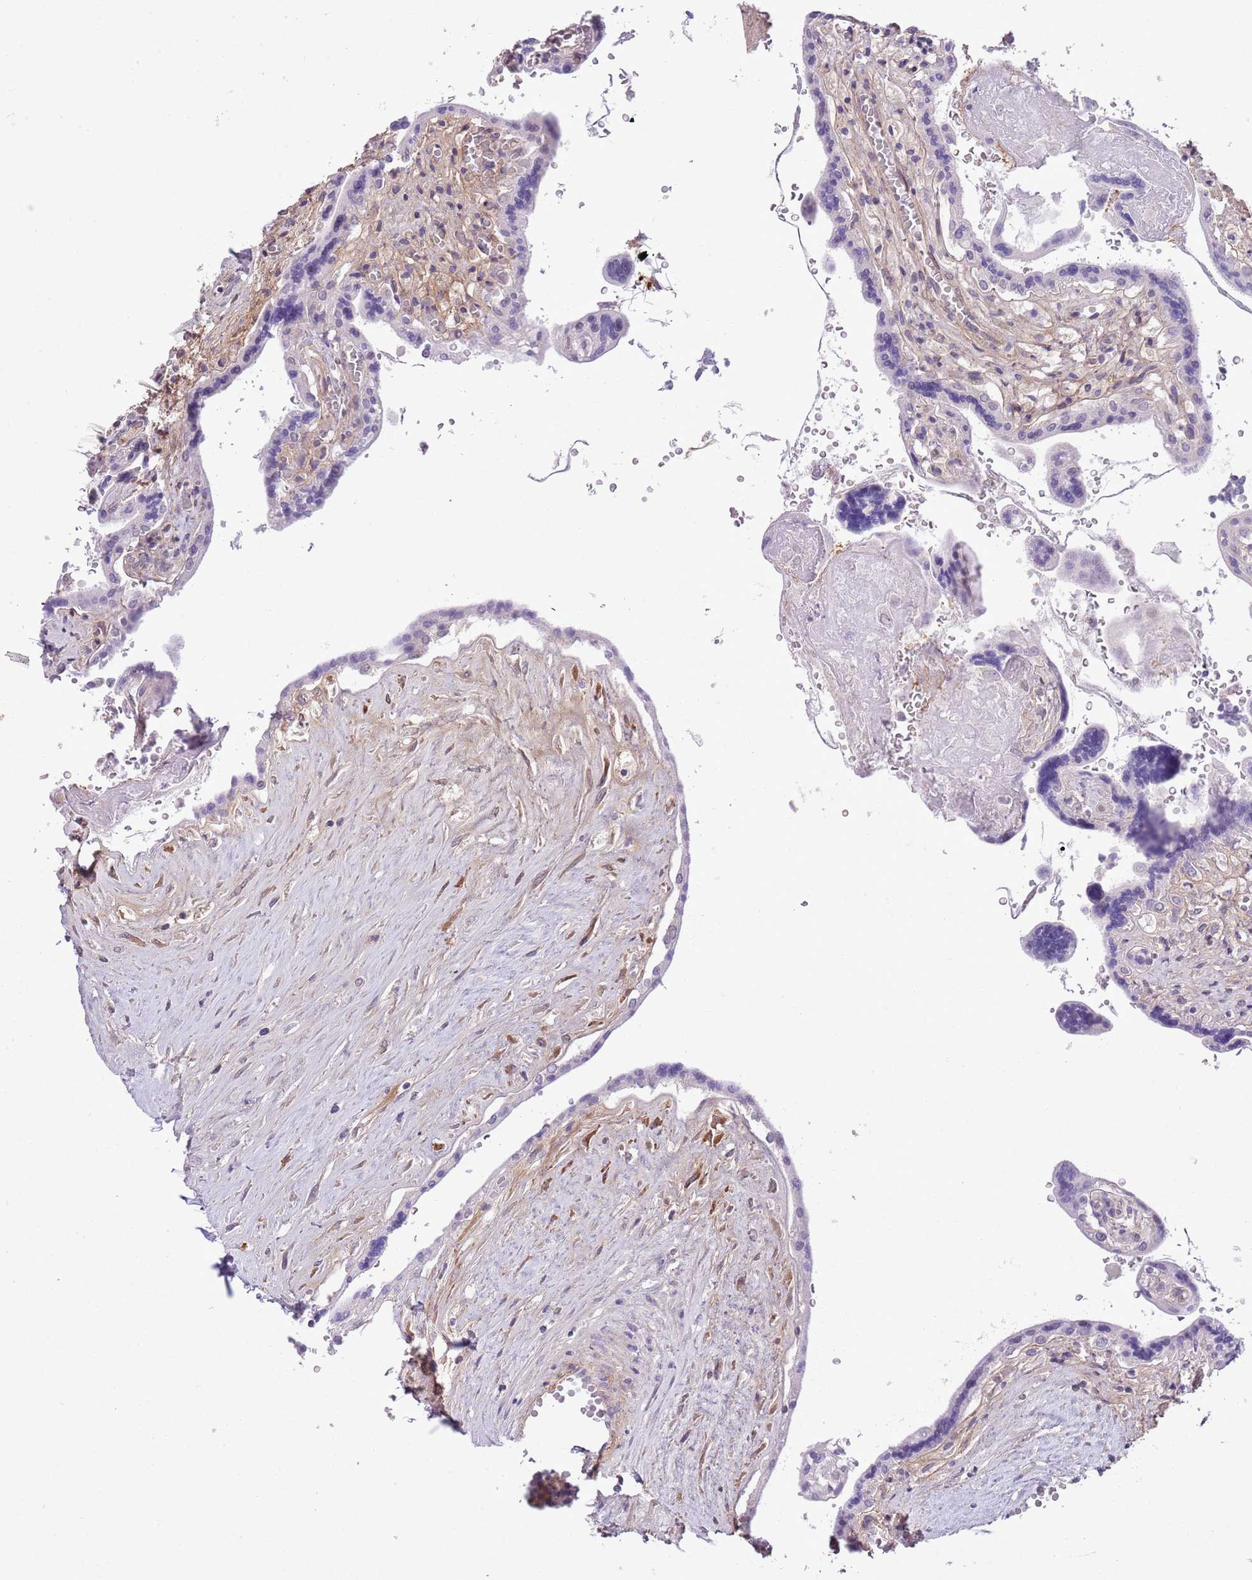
{"staining": {"intensity": "negative", "quantity": "none", "location": "none"}, "tissue": "placenta", "cell_type": "Trophoblastic cells", "image_type": "normal", "snomed": [{"axis": "morphology", "description": "Normal tissue, NOS"}, {"axis": "topography", "description": "Placenta"}], "caption": "A high-resolution micrograph shows IHC staining of unremarkable placenta, which displays no significant staining in trophoblastic cells.", "gene": "MIDN", "patient": {"sex": "female", "age": 37}}